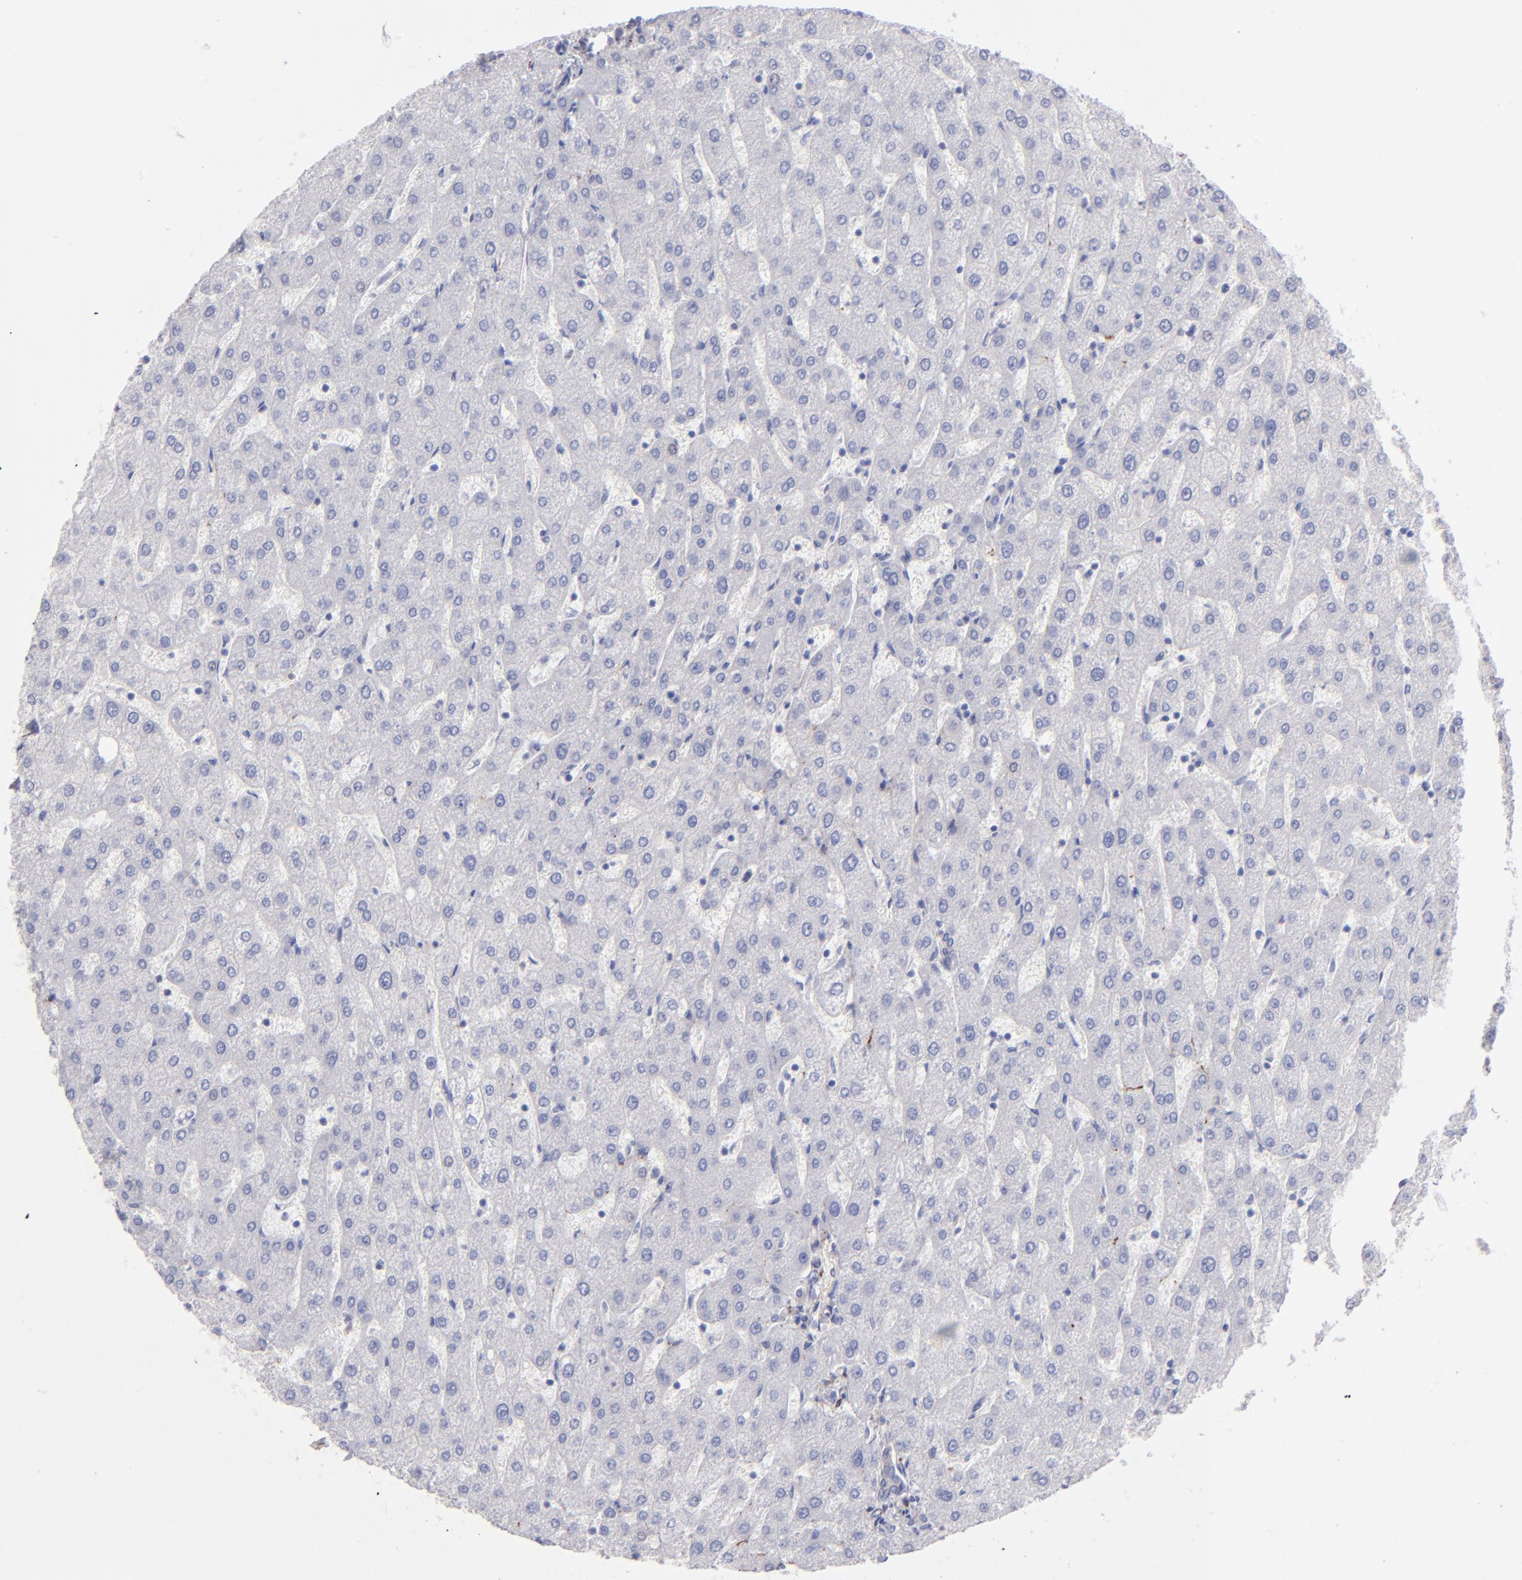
{"staining": {"intensity": "negative", "quantity": "none", "location": "none"}, "tissue": "liver", "cell_type": "Cholangiocytes", "image_type": "normal", "snomed": [{"axis": "morphology", "description": "Normal tissue, NOS"}, {"axis": "topography", "description": "Liver"}], "caption": "This micrograph is of unremarkable liver stained with immunohistochemistry (IHC) to label a protein in brown with the nuclei are counter-stained blue. There is no expression in cholangiocytes. (Immunohistochemistry, brightfield microscopy, high magnification).", "gene": "AHNAK2", "patient": {"sex": "male", "age": 67}}